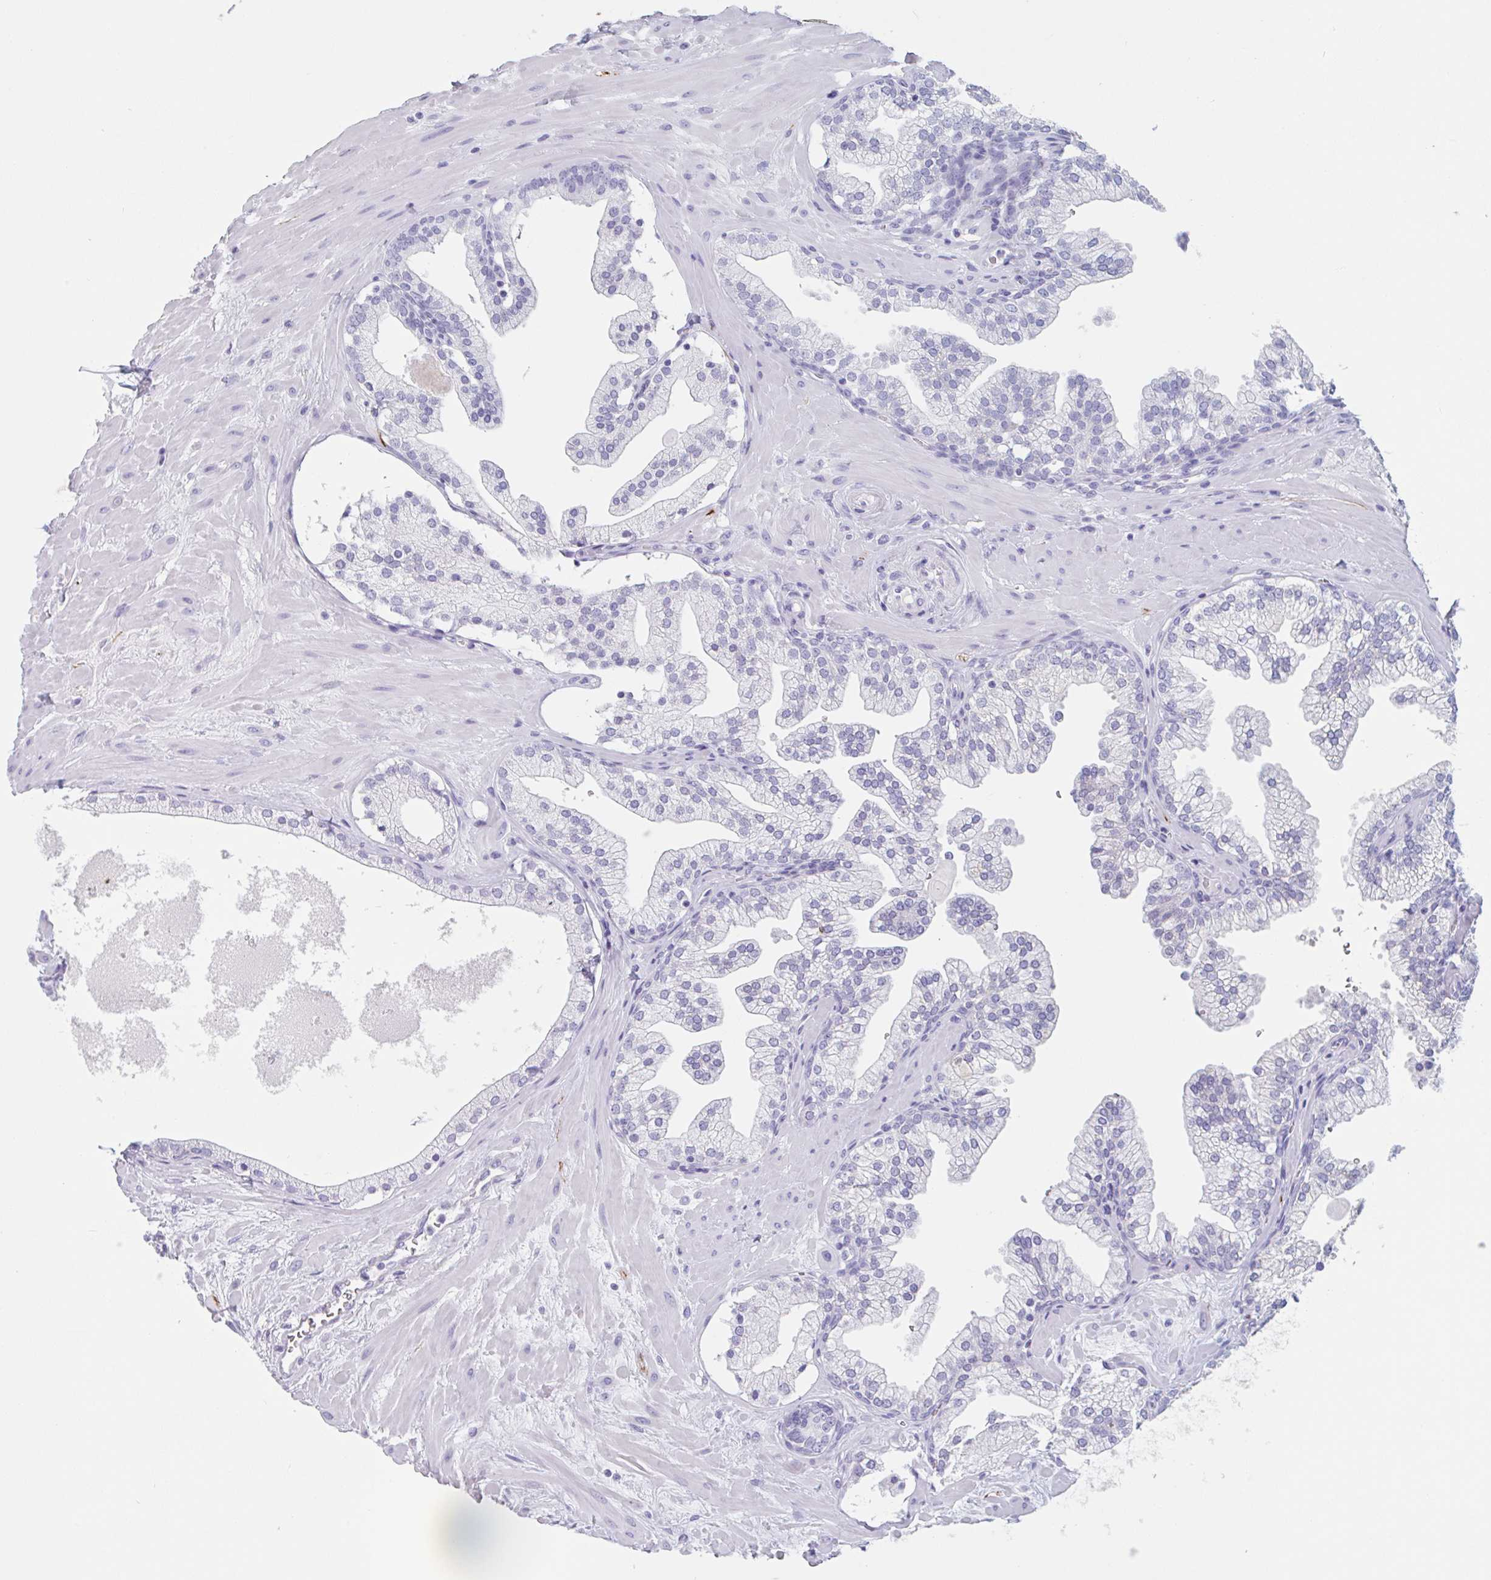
{"staining": {"intensity": "negative", "quantity": "none", "location": "none"}, "tissue": "prostate", "cell_type": "Glandular cells", "image_type": "normal", "snomed": [{"axis": "morphology", "description": "Normal tissue, NOS"}, {"axis": "topography", "description": "Prostate"}, {"axis": "topography", "description": "Peripheral nerve tissue"}], "caption": "This is a histopathology image of IHC staining of normal prostate, which shows no expression in glandular cells.", "gene": "EMC4", "patient": {"sex": "male", "age": 61}}